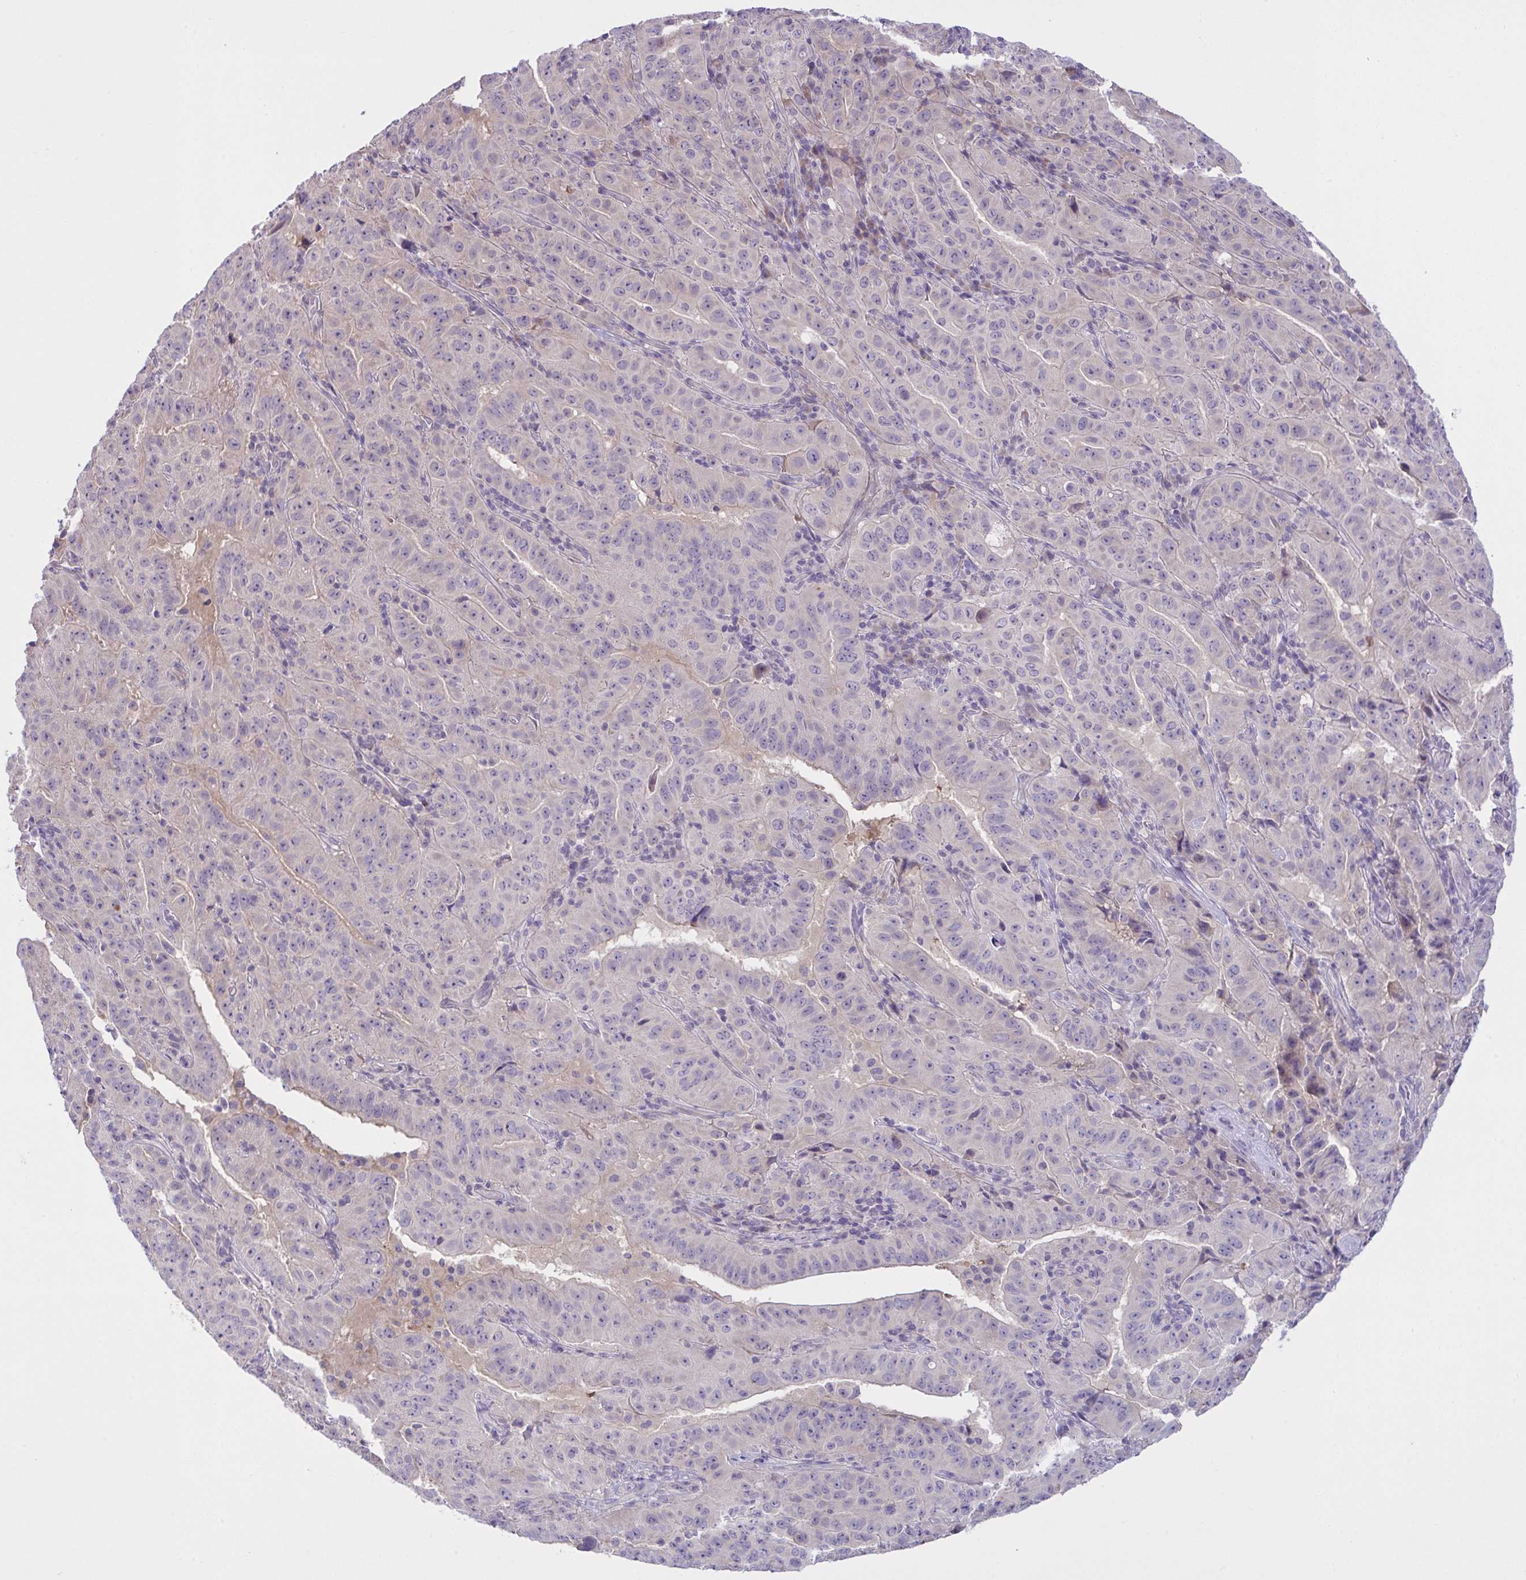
{"staining": {"intensity": "weak", "quantity": "<25%", "location": "cytoplasmic/membranous"}, "tissue": "pancreatic cancer", "cell_type": "Tumor cells", "image_type": "cancer", "snomed": [{"axis": "morphology", "description": "Adenocarcinoma, NOS"}, {"axis": "topography", "description": "Pancreas"}], "caption": "A photomicrograph of pancreatic adenocarcinoma stained for a protein exhibits no brown staining in tumor cells.", "gene": "SYNPO2L", "patient": {"sex": "male", "age": 63}}